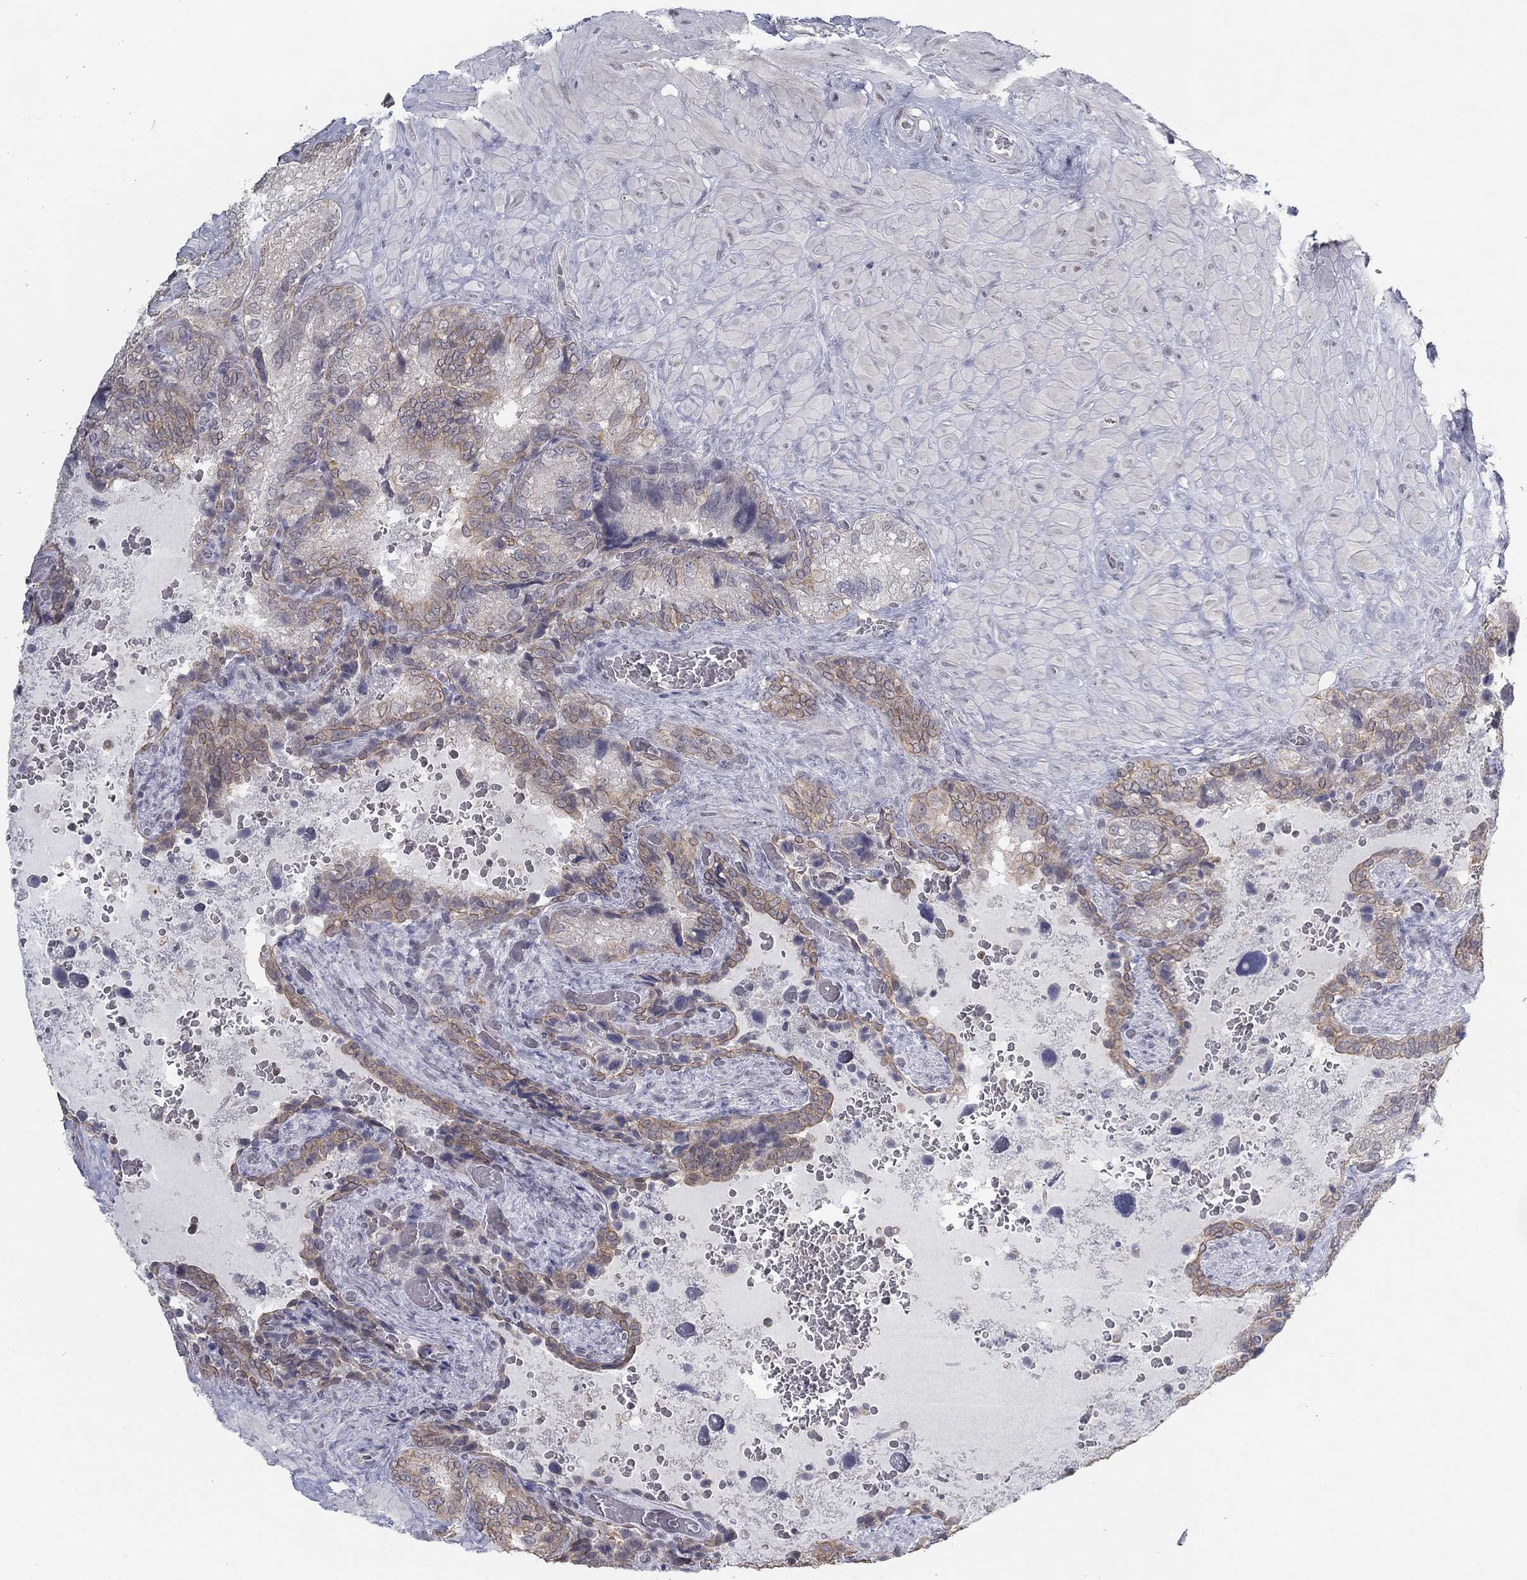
{"staining": {"intensity": "weak", "quantity": ">75%", "location": "cytoplasmic/membranous"}, "tissue": "prostate cancer", "cell_type": "Tumor cells", "image_type": "cancer", "snomed": [{"axis": "morphology", "description": "Adenocarcinoma, NOS"}, {"axis": "topography", "description": "Prostate and seminal vesicle, NOS"}], "caption": "IHC of prostate adenocarcinoma displays low levels of weak cytoplasmic/membranous expression in about >75% of tumor cells.", "gene": "SLC22A2", "patient": {"sex": "male", "age": 62}}